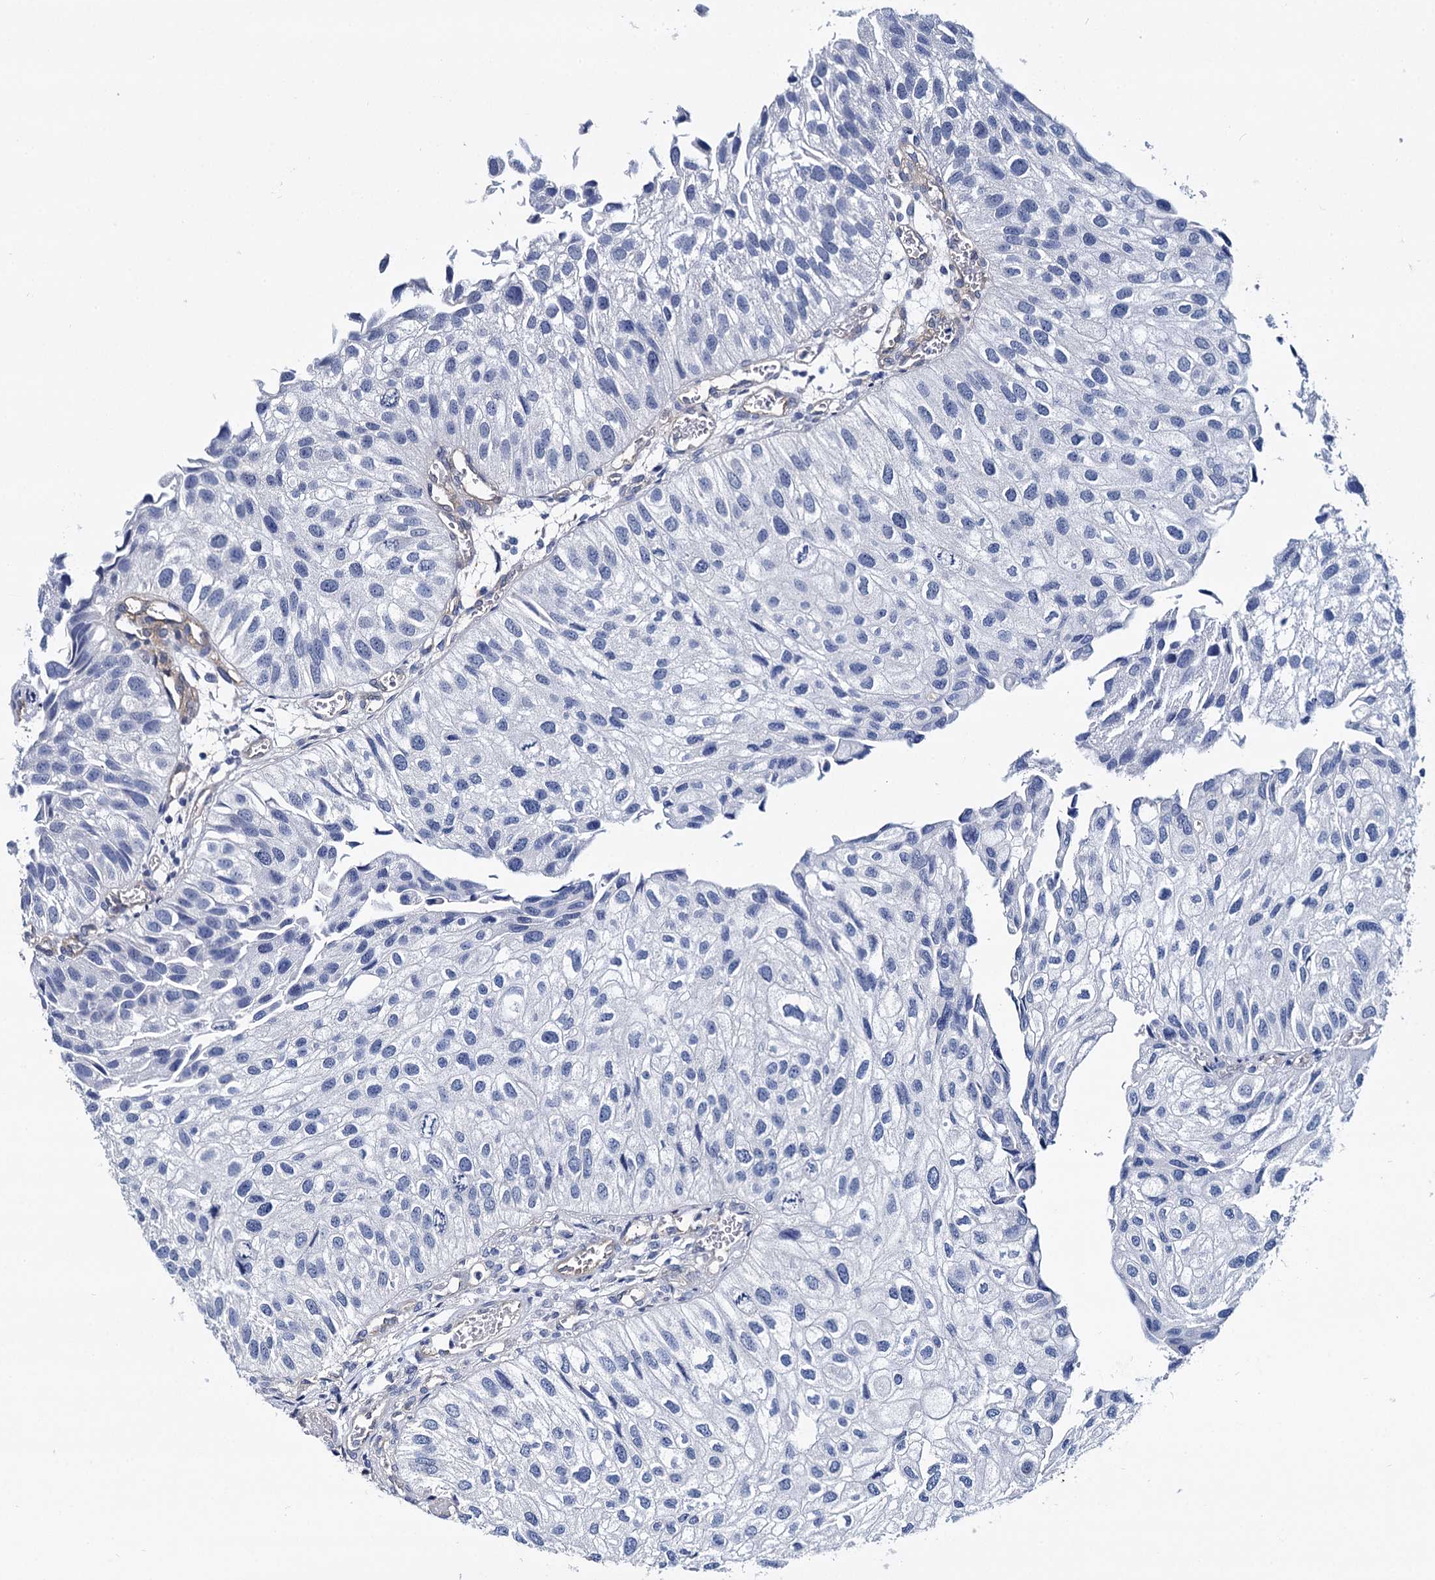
{"staining": {"intensity": "negative", "quantity": "none", "location": "none"}, "tissue": "urothelial cancer", "cell_type": "Tumor cells", "image_type": "cancer", "snomed": [{"axis": "morphology", "description": "Urothelial carcinoma, Low grade"}, {"axis": "topography", "description": "Urinary bladder"}], "caption": "An immunohistochemistry (IHC) micrograph of low-grade urothelial carcinoma is shown. There is no staining in tumor cells of low-grade urothelial carcinoma. (DAB (3,3'-diaminobenzidine) immunohistochemistry (IHC) visualized using brightfield microscopy, high magnification).", "gene": "STXBP1", "patient": {"sex": "female", "age": 89}}